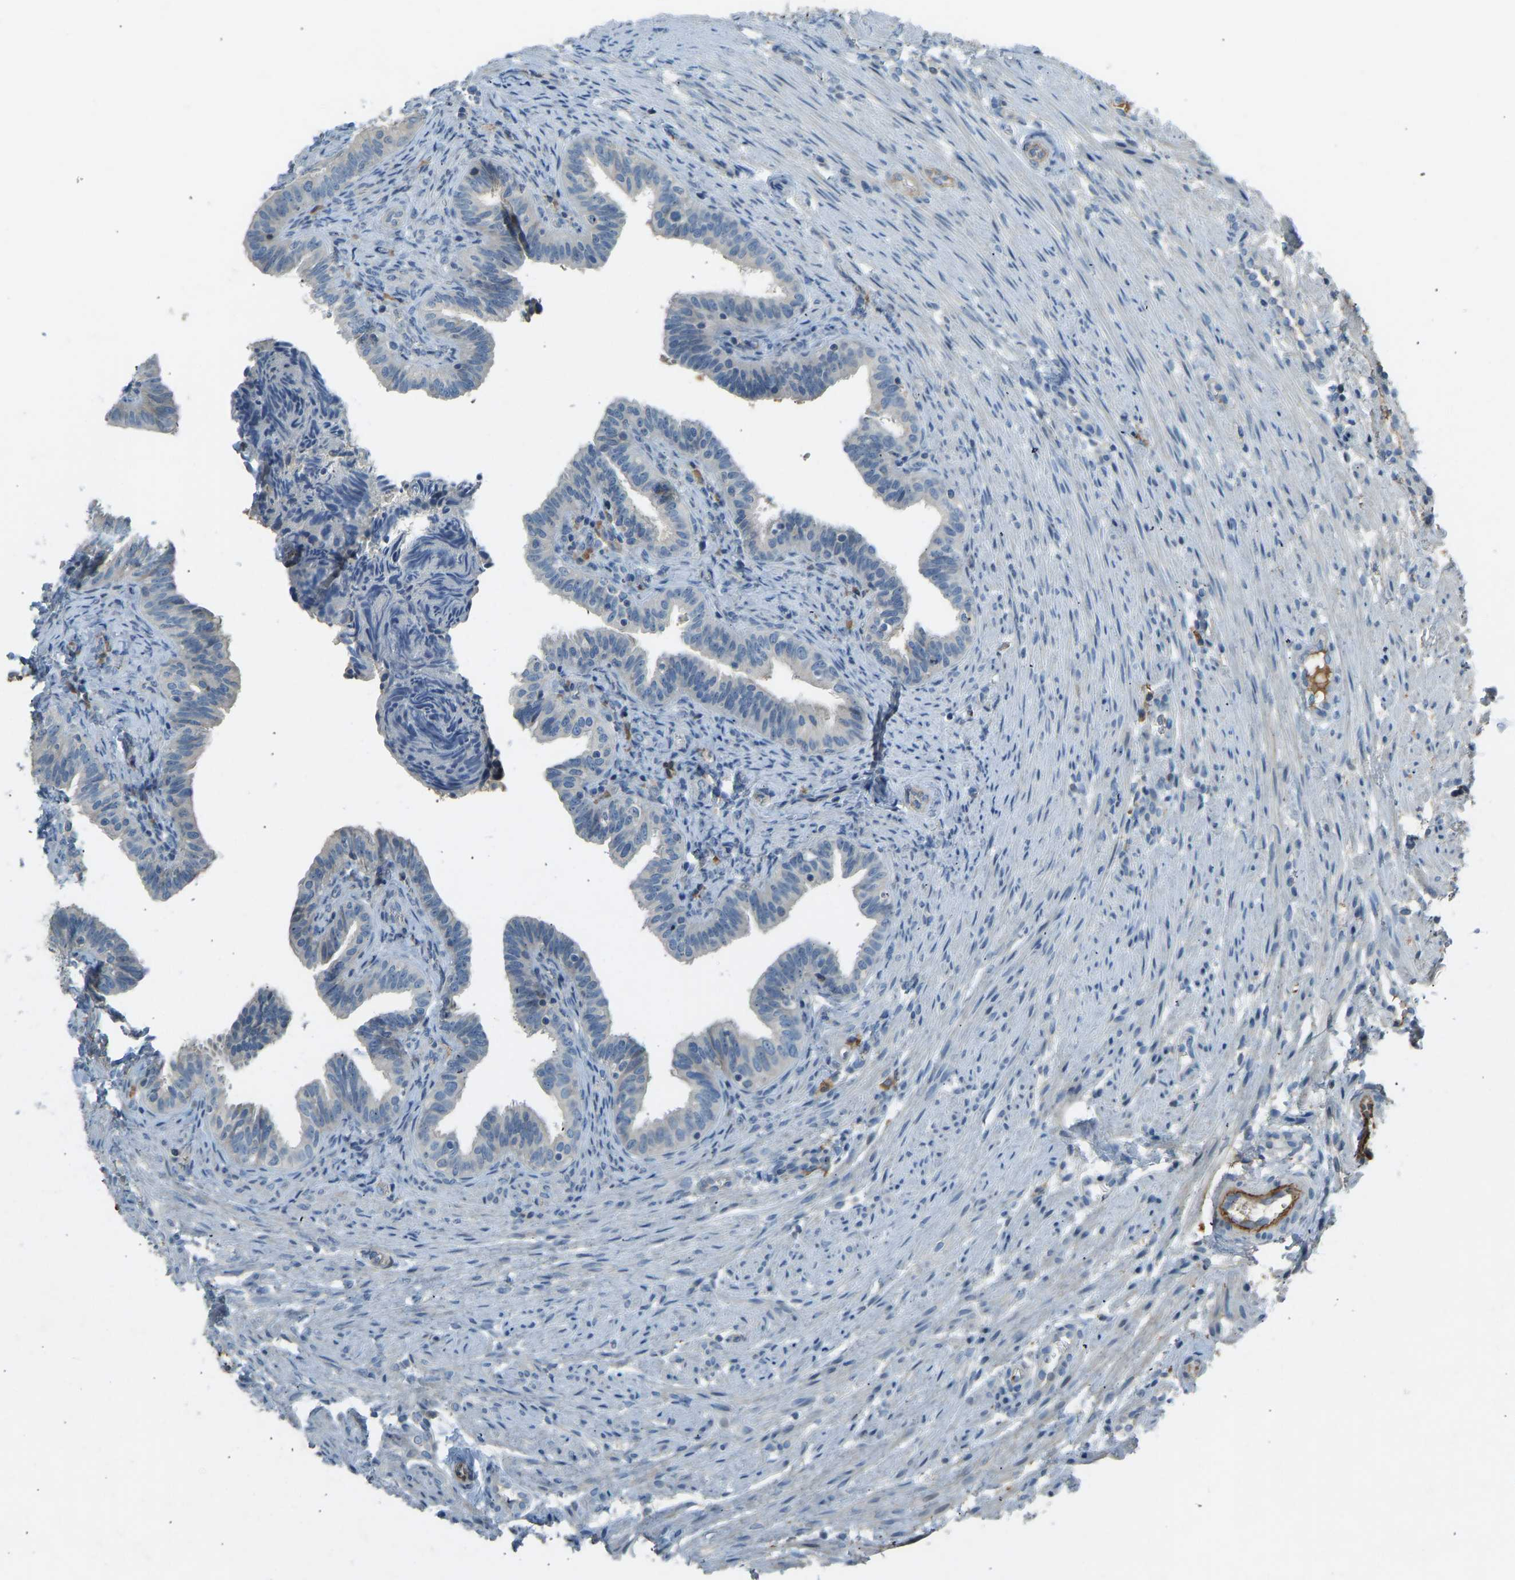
{"staining": {"intensity": "negative", "quantity": "none", "location": "none"}, "tissue": "fallopian tube", "cell_type": "Glandular cells", "image_type": "normal", "snomed": [{"axis": "morphology", "description": "Normal tissue, NOS"}, {"axis": "topography", "description": "Fallopian tube"}, {"axis": "topography", "description": "Placenta"}], "caption": "This is a image of immunohistochemistry staining of normal fallopian tube, which shows no expression in glandular cells. (DAB (3,3'-diaminobenzidine) immunohistochemistry, high magnification).", "gene": "FBLN2", "patient": {"sex": "female", "age": 34}}